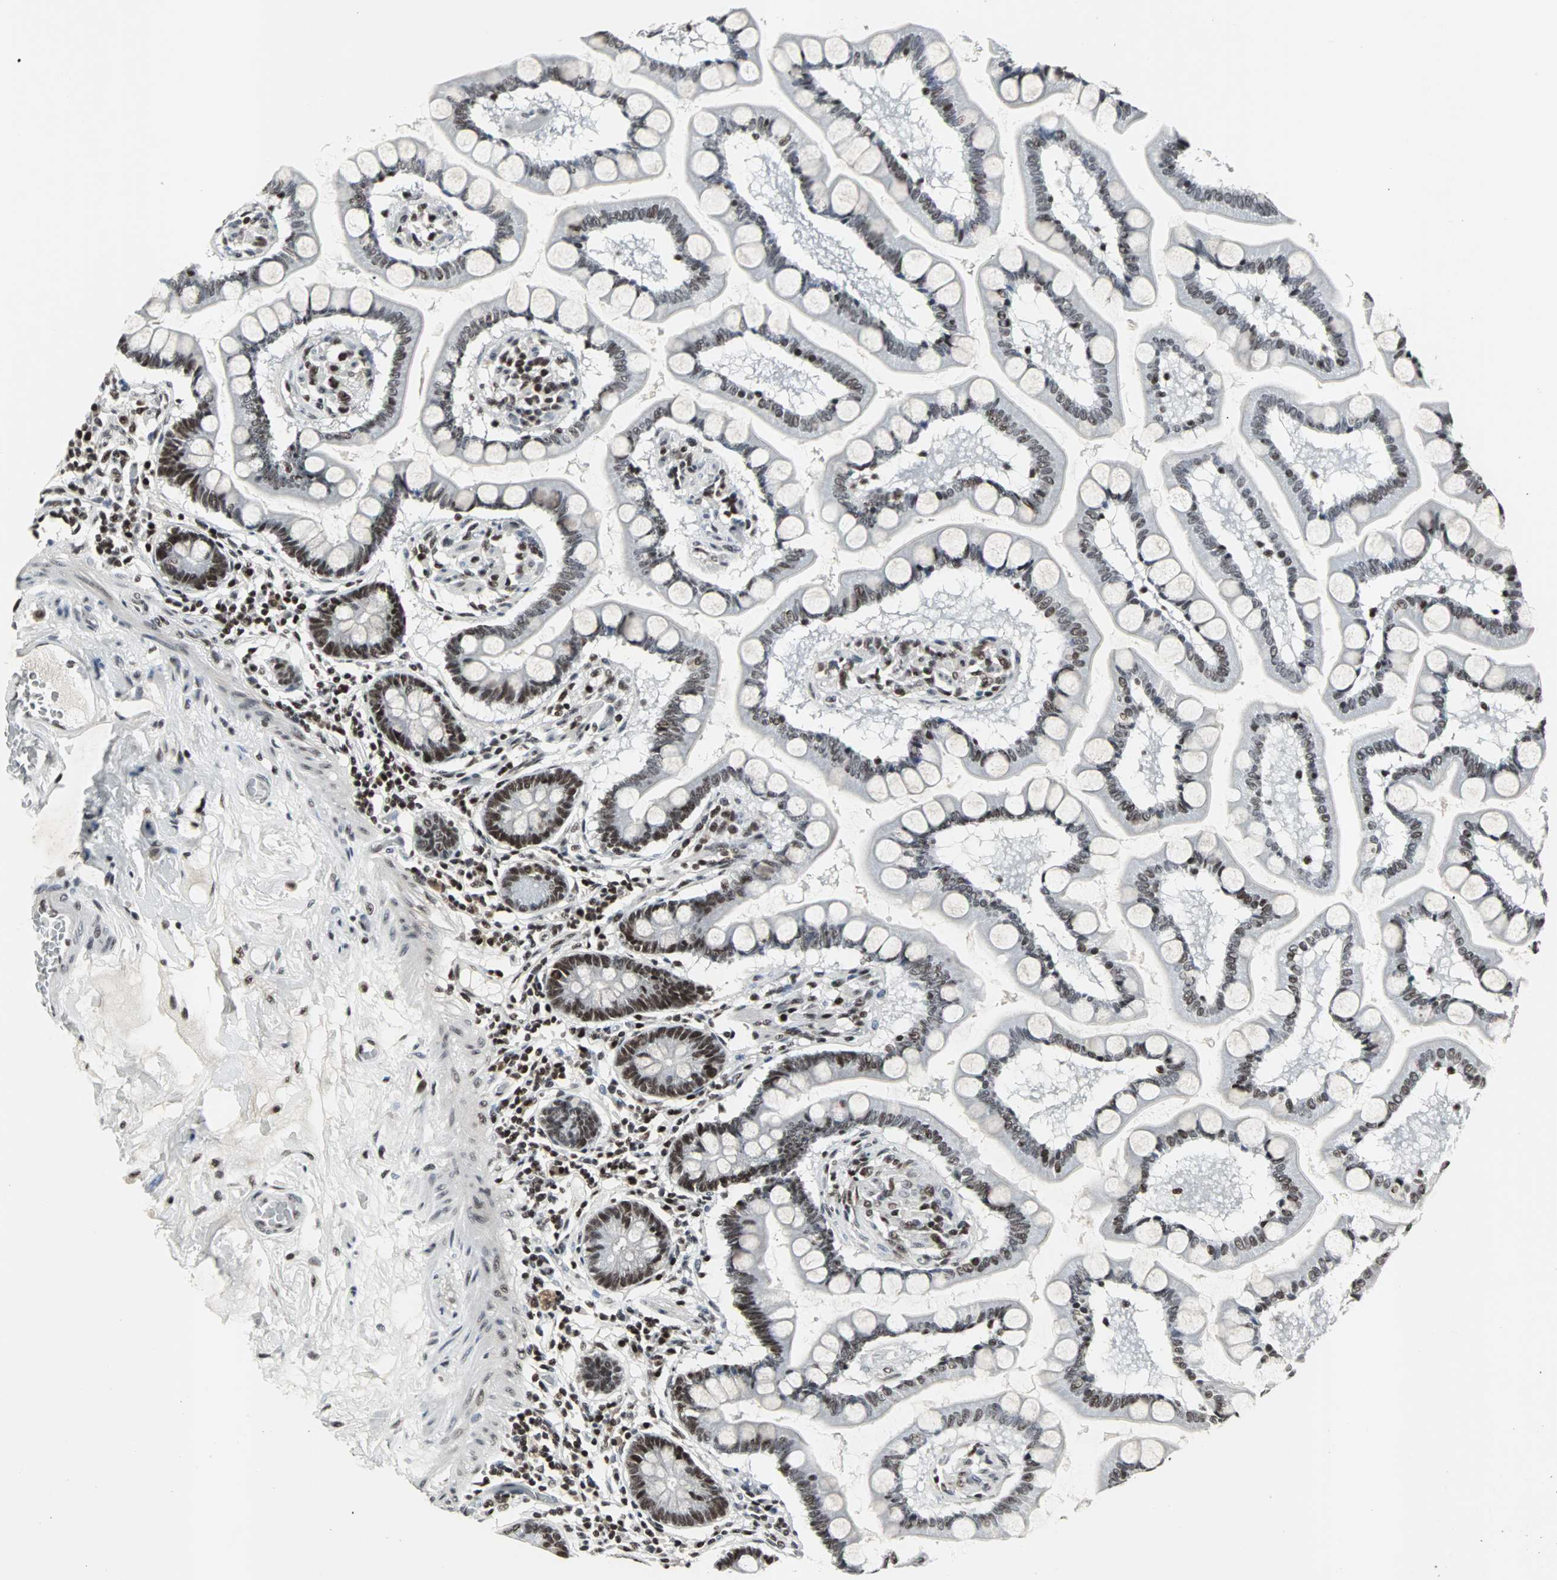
{"staining": {"intensity": "moderate", "quantity": ">75%", "location": "nuclear"}, "tissue": "small intestine", "cell_type": "Glandular cells", "image_type": "normal", "snomed": [{"axis": "morphology", "description": "Normal tissue, NOS"}, {"axis": "topography", "description": "Small intestine"}], "caption": "This histopathology image reveals immunohistochemistry (IHC) staining of normal small intestine, with medium moderate nuclear expression in approximately >75% of glandular cells.", "gene": "PNKP", "patient": {"sex": "male", "age": 41}}